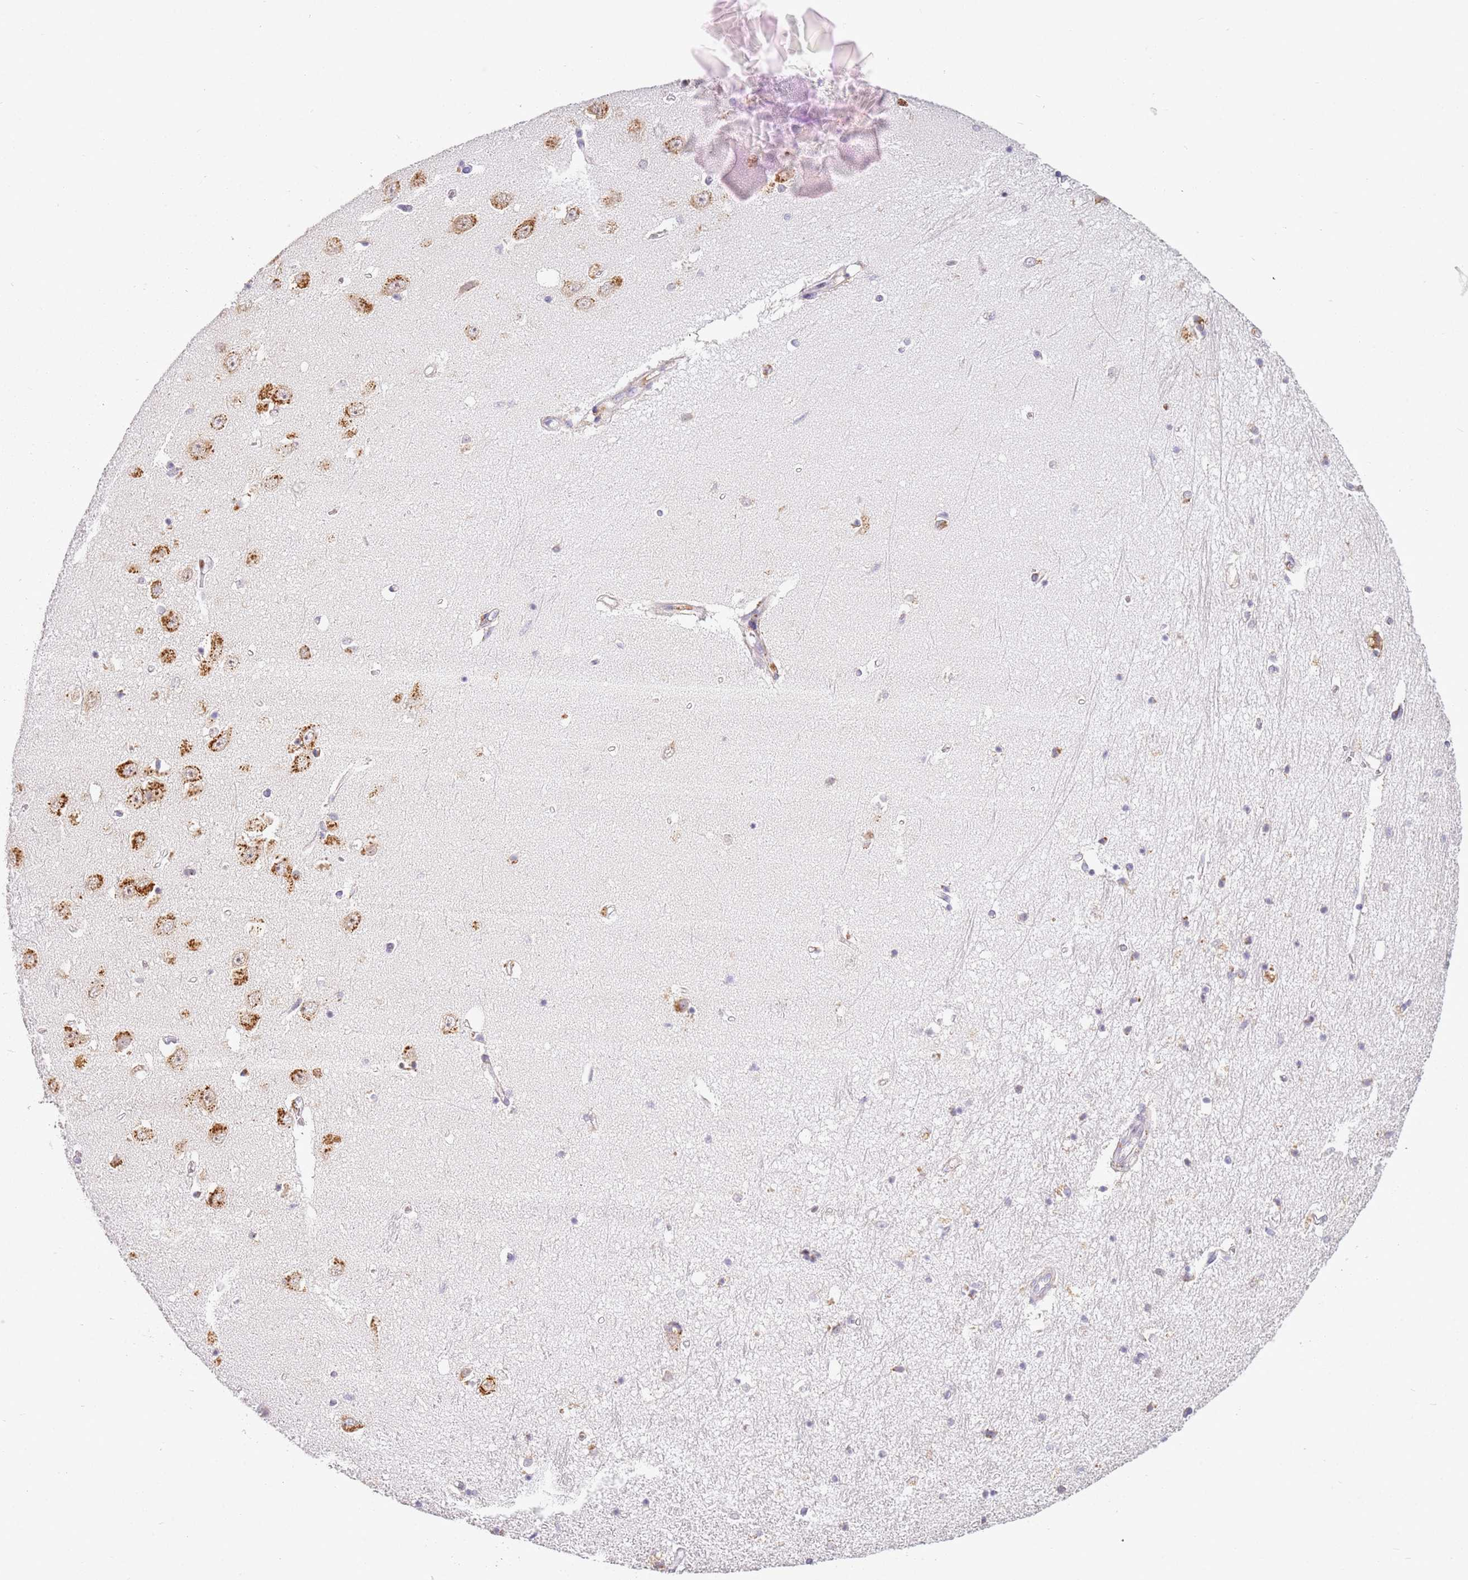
{"staining": {"intensity": "weak", "quantity": "<25%", "location": "cytoplasmic/membranous"}, "tissue": "hippocampus", "cell_type": "Glial cells", "image_type": "normal", "snomed": [{"axis": "morphology", "description": "Normal tissue, NOS"}, {"axis": "topography", "description": "Hippocampus"}], "caption": "Glial cells are negative for brown protein staining in benign hippocampus. (Brightfield microscopy of DAB (3,3'-diaminobenzidine) immunohistochemistry (IHC) at high magnification).", "gene": "RPS28", "patient": {"sex": "female", "age": 64}}